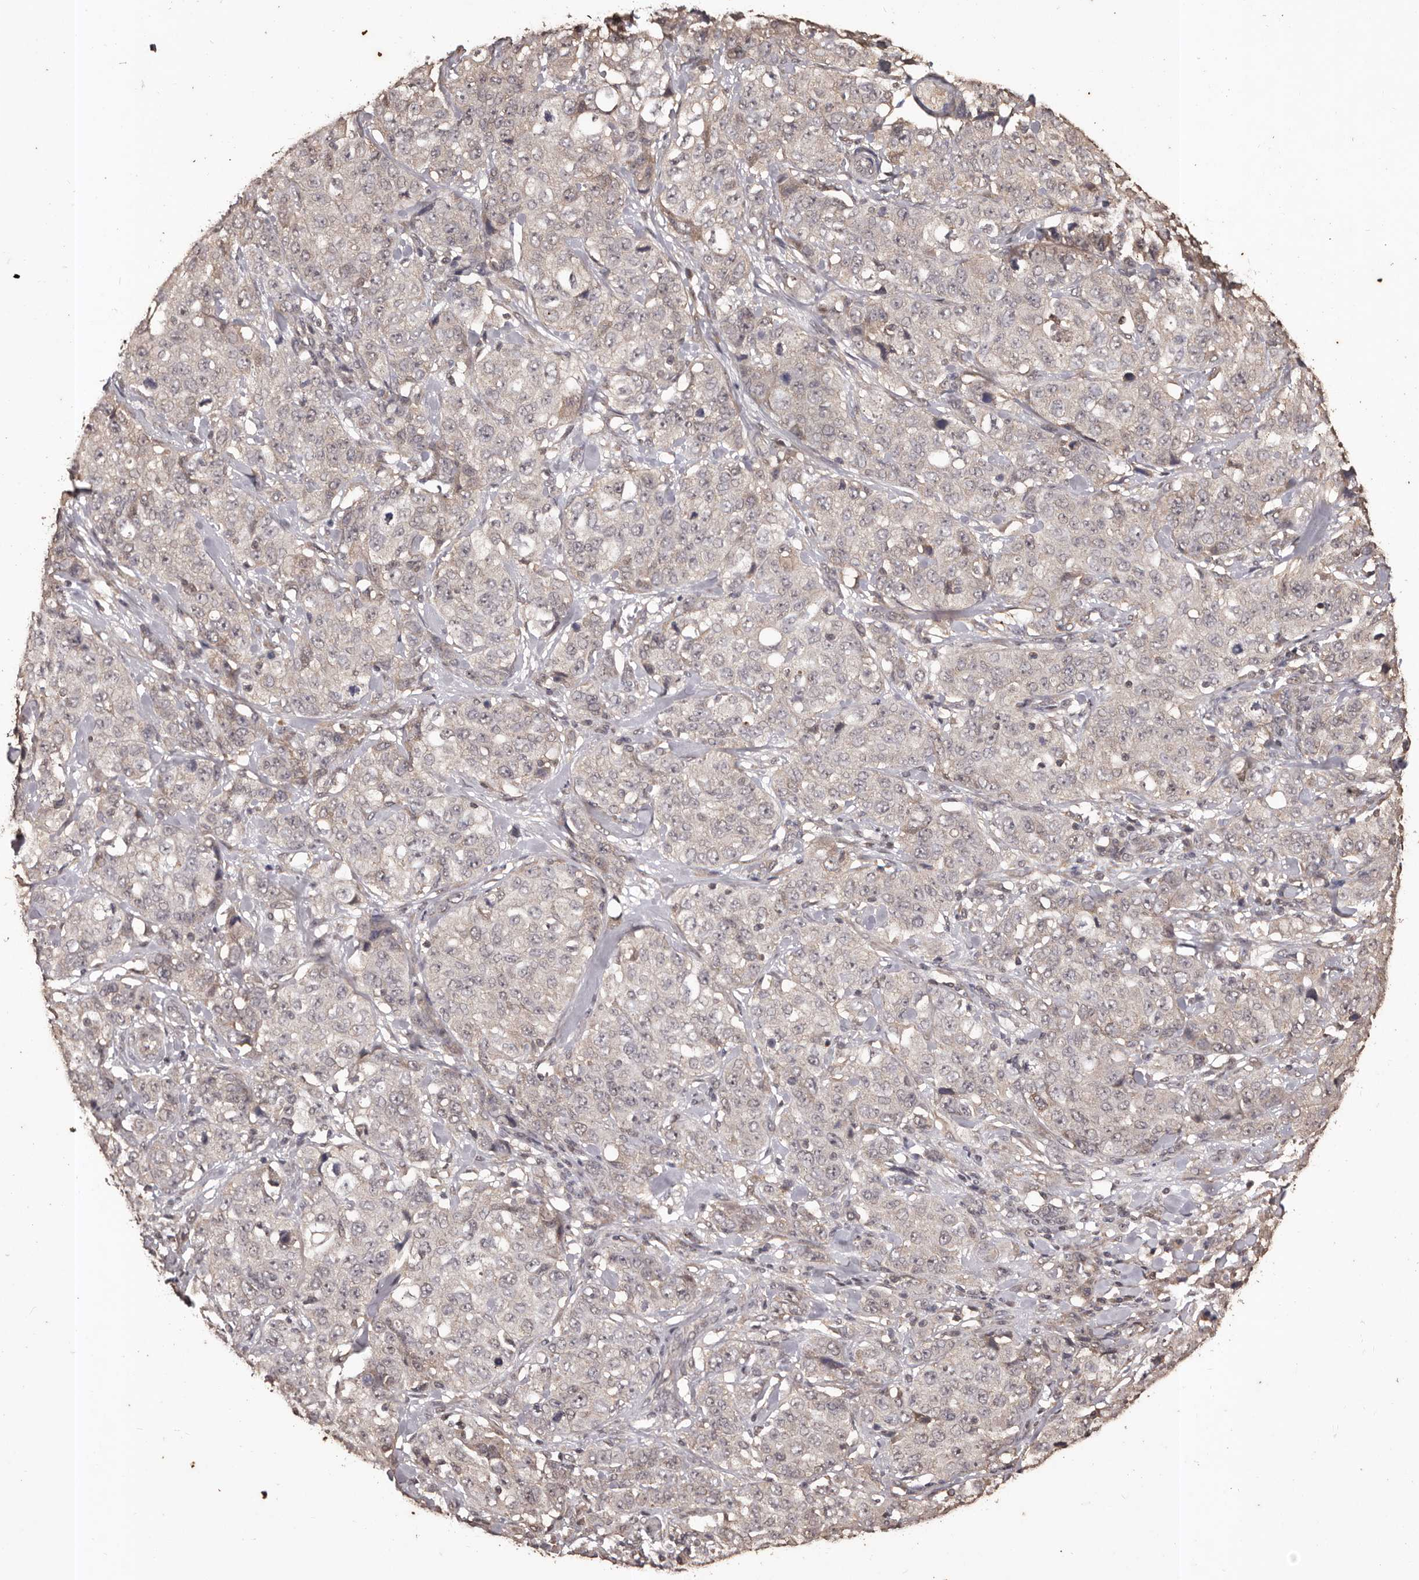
{"staining": {"intensity": "negative", "quantity": "none", "location": "none"}, "tissue": "stomach cancer", "cell_type": "Tumor cells", "image_type": "cancer", "snomed": [{"axis": "morphology", "description": "Adenocarcinoma, NOS"}, {"axis": "topography", "description": "Stomach"}], "caption": "IHC photomicrograph of neoplastic tissue: stomach cancer (adenocarcinoma) stained with DAB (3,3'-diaminobenzidine) displays no significant protein staining in tumor cells.", "gene": "NAV1", "patient": {"sex": "male", "age": 48}}